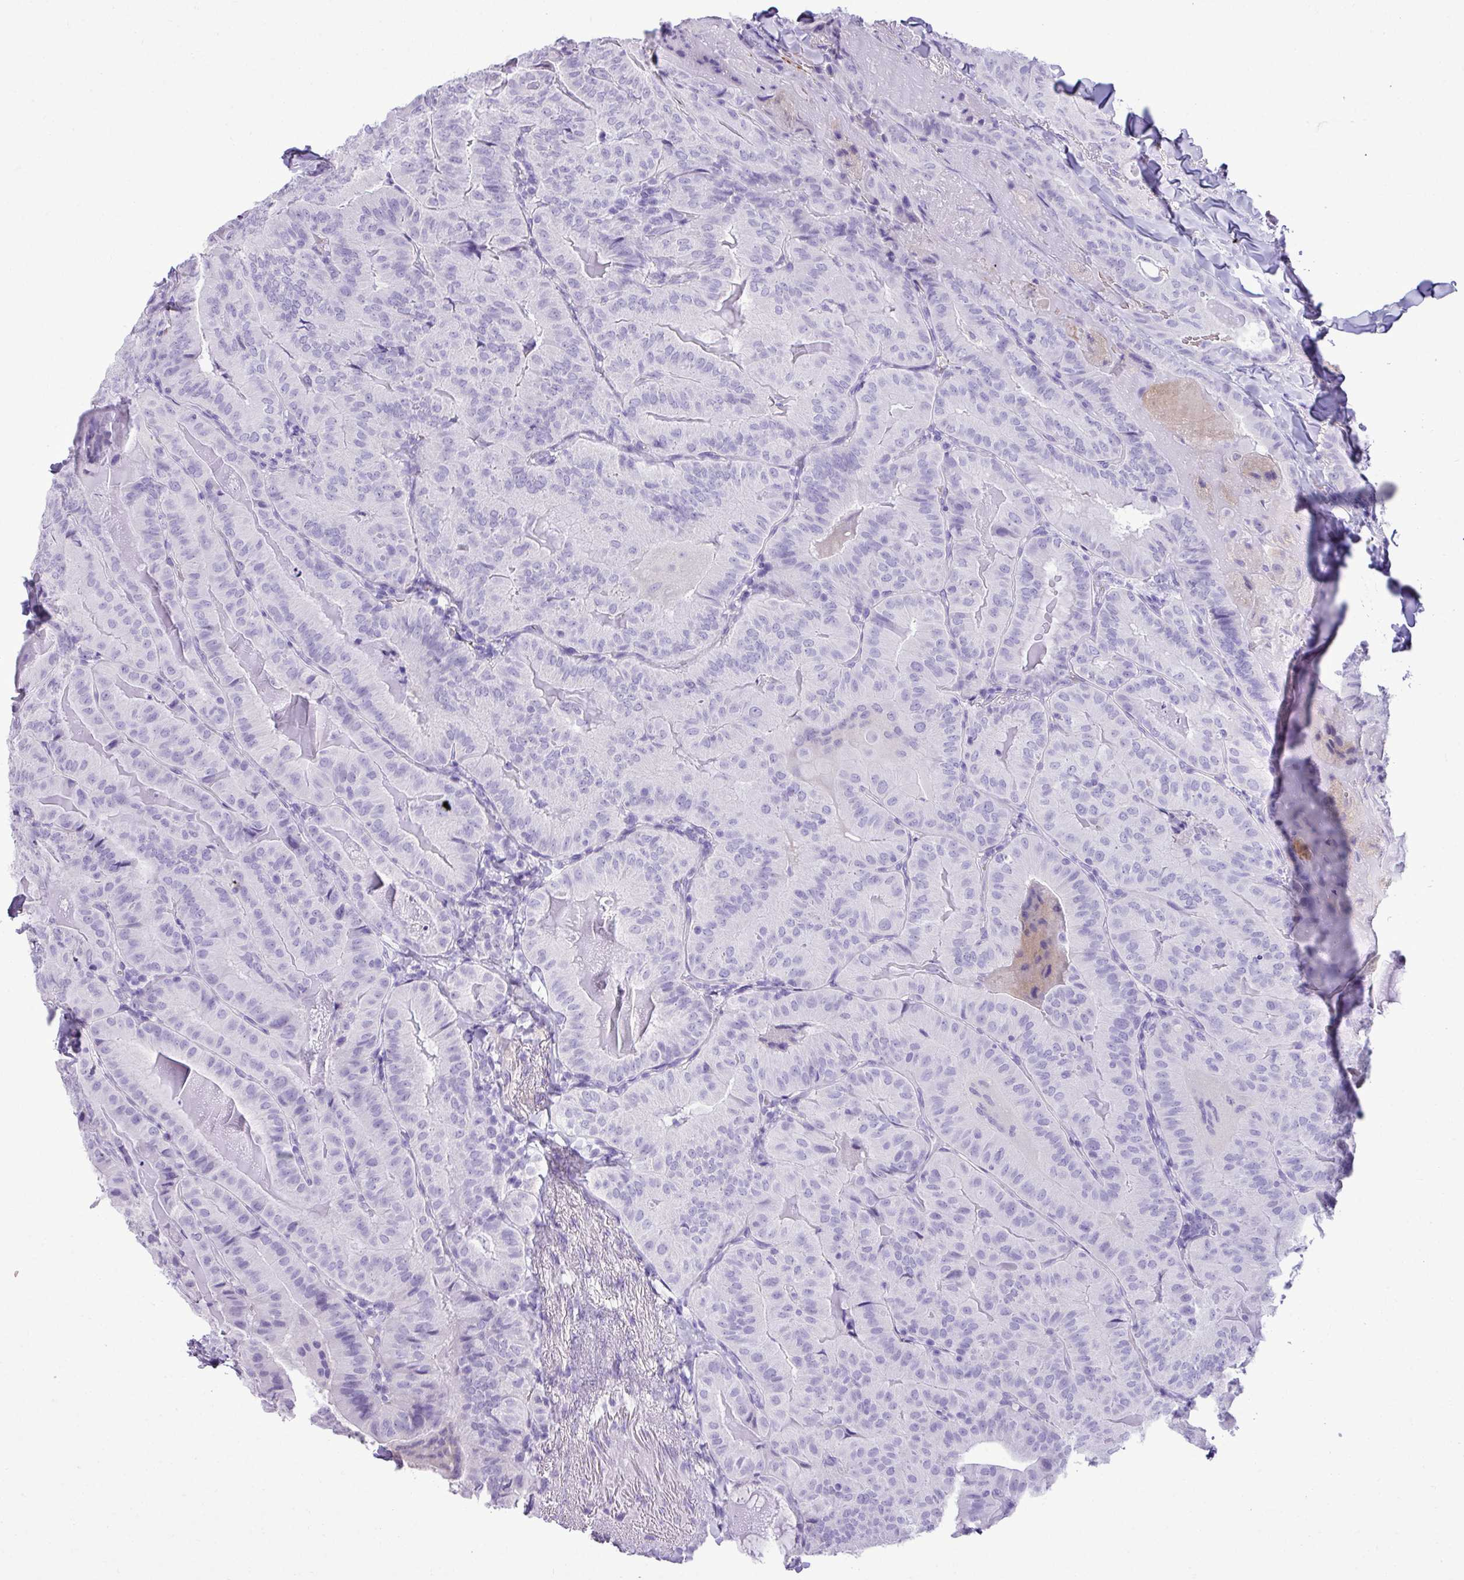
{"staining": {"intensity": "negative", "quantity": "none", "location": "none"}, "tissue": "thyroid cancer", "cell_type": "Tumor cells", "image_type": "cancer", "snomed": [{"axis": "morphology", "description": "Papillary adenocarcinoma, NOS"}, {"axis": "topography", "description": "Thyroid gland"}], "caption": "DAB immunohistochemical staining of human thyroid cancer demonstrates no significant expression in tumor cells.", "gene": "ZSCAN5A", "patient": {"sex": "female", "age": 68}}